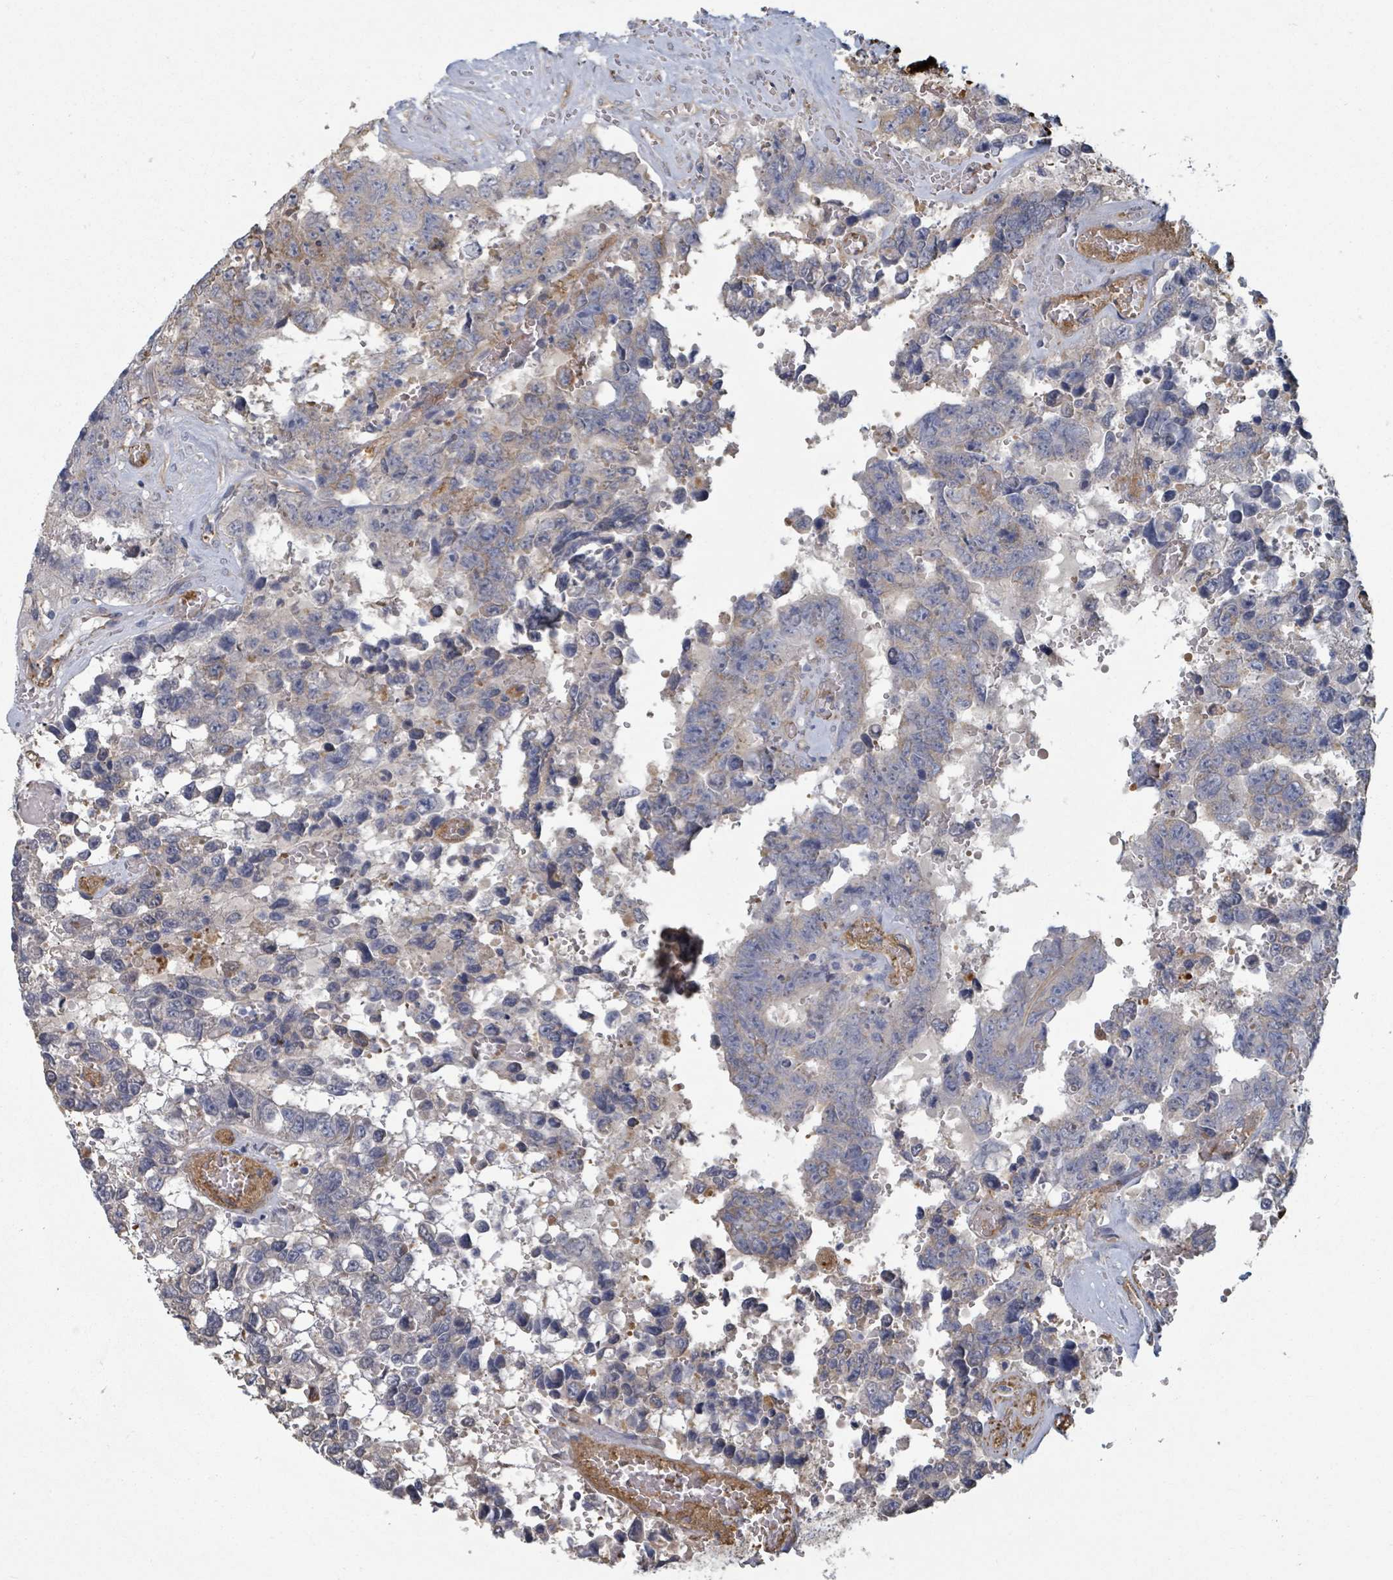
{"staining": {"intensity": "weak", "quantity": "25%-75%", "location": "cytoplasmic/membranous"}, "tissue": "testis cancer", "cell_type": "Tumor cells", "image_type": "cancer", "snomed": [{"axis": "morphology", "description": "Normal tissue, NOS"}, {"axis": "morphology", "description": "Carcinoma, Embryonal, NOS"}, {"axis": "topography", "description": "Testis"}, {"axis": "topography", "description": "Epididymis"}], "caption": "Testis cancer (embryonal carcinoma) stained for a protein exhibits weak cytoplasmic/membranous positivity in tumor cells.", "gene": "PLAUR", "patient": {"sex": "male", "age": 25}}